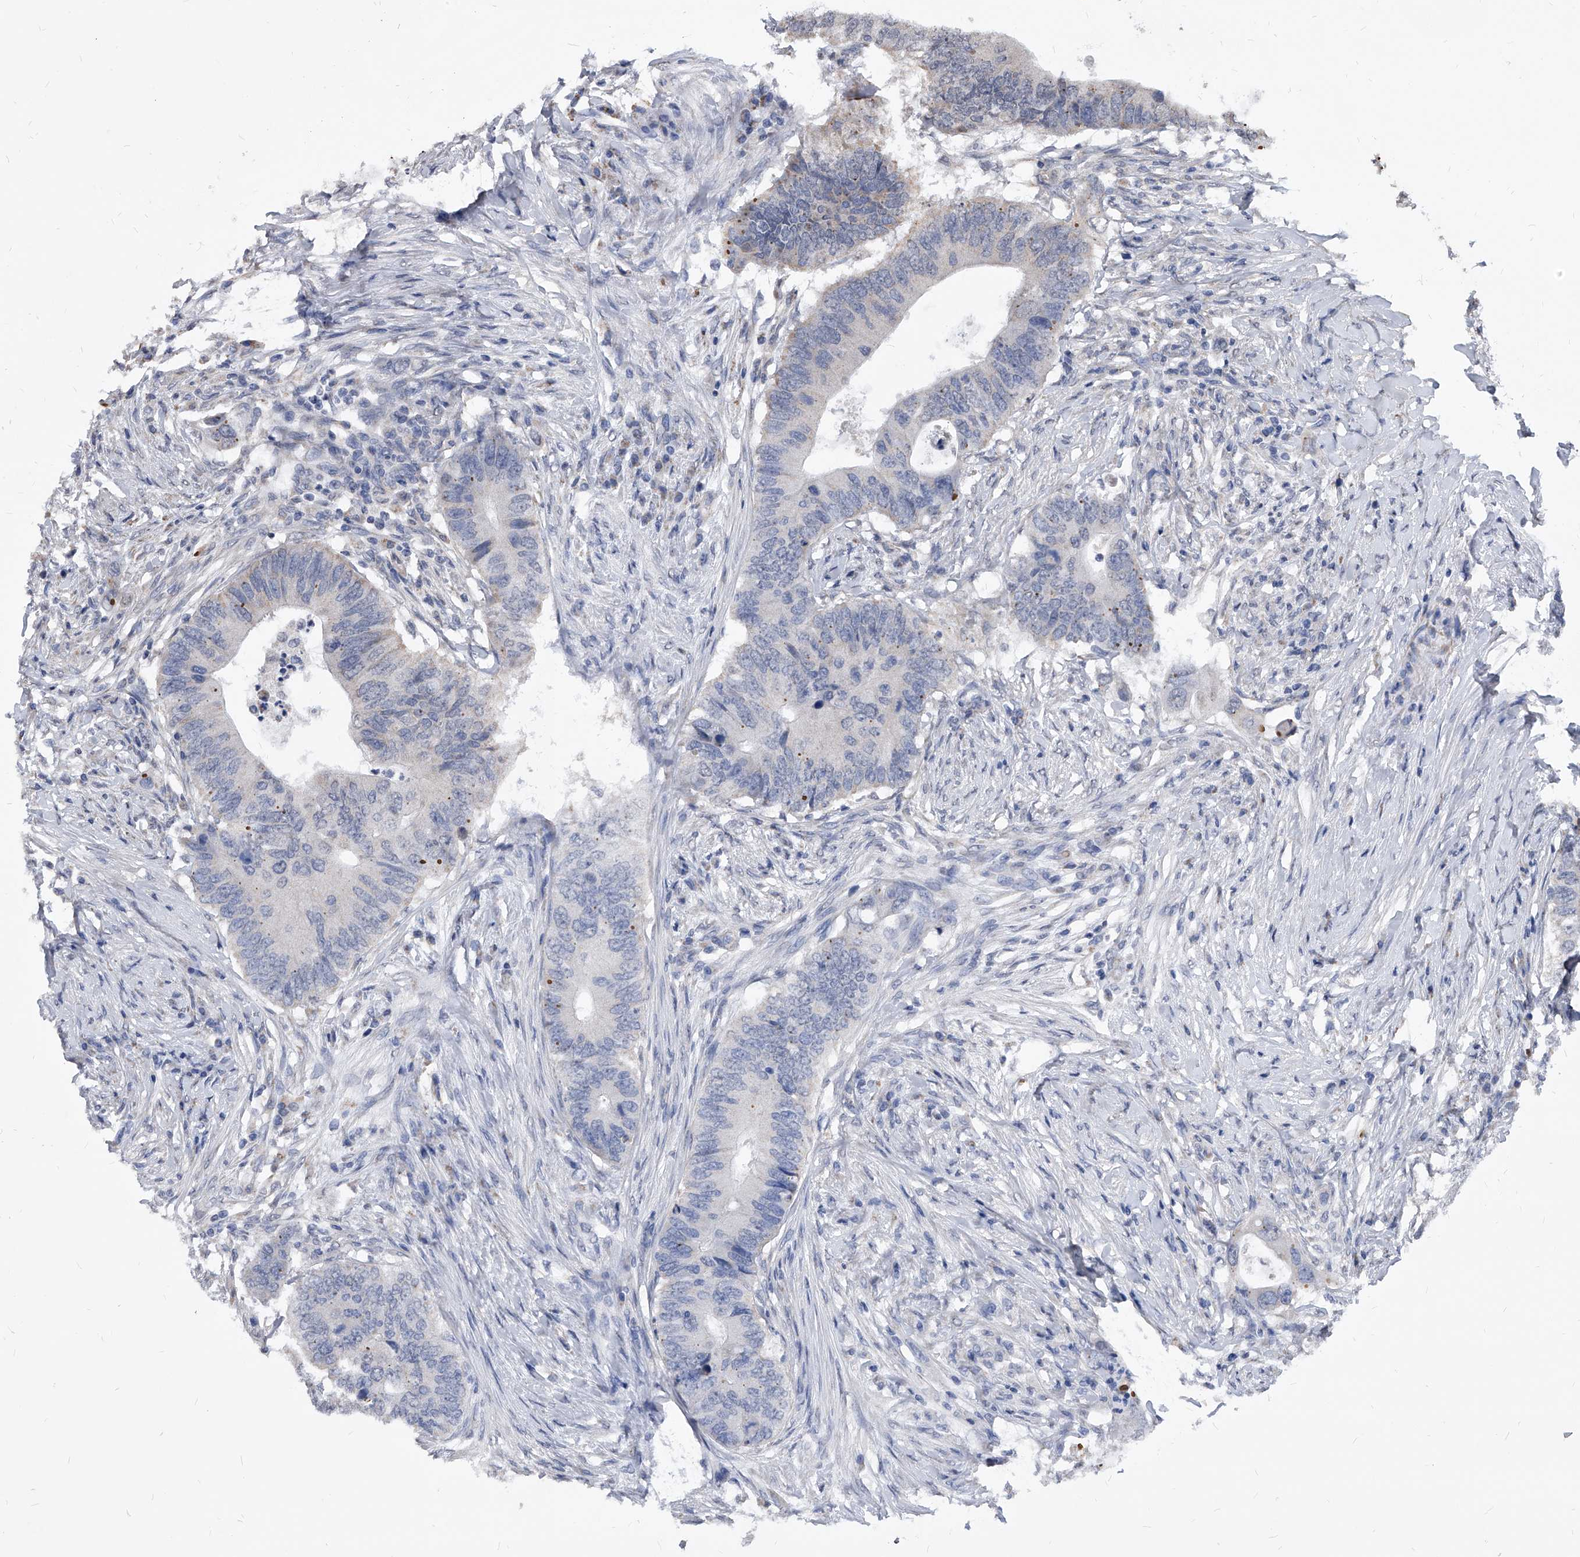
{"staining": {"intensity": "negative", "quantity": "none", "location": "none"}, "tissue": "colorectal cancer", "cell_type": "Tumor cells", "image_type": "cancer", "snomed": [{"axis": "morphology", "description": "Adenocarcinoma, NOS"}, {"axis": "topography", "description": "Colon"}], "caption": "Immunohistochemical staining of human colorectal adenocarcinoma demonstrates no significant positivity in tumor cells. The staining is performed using DAB brown chromogen with nuclei counter-stained in using hematoxylin.", "gene": "DUSP22", "patient": {"sex": "male", "age": 71}}